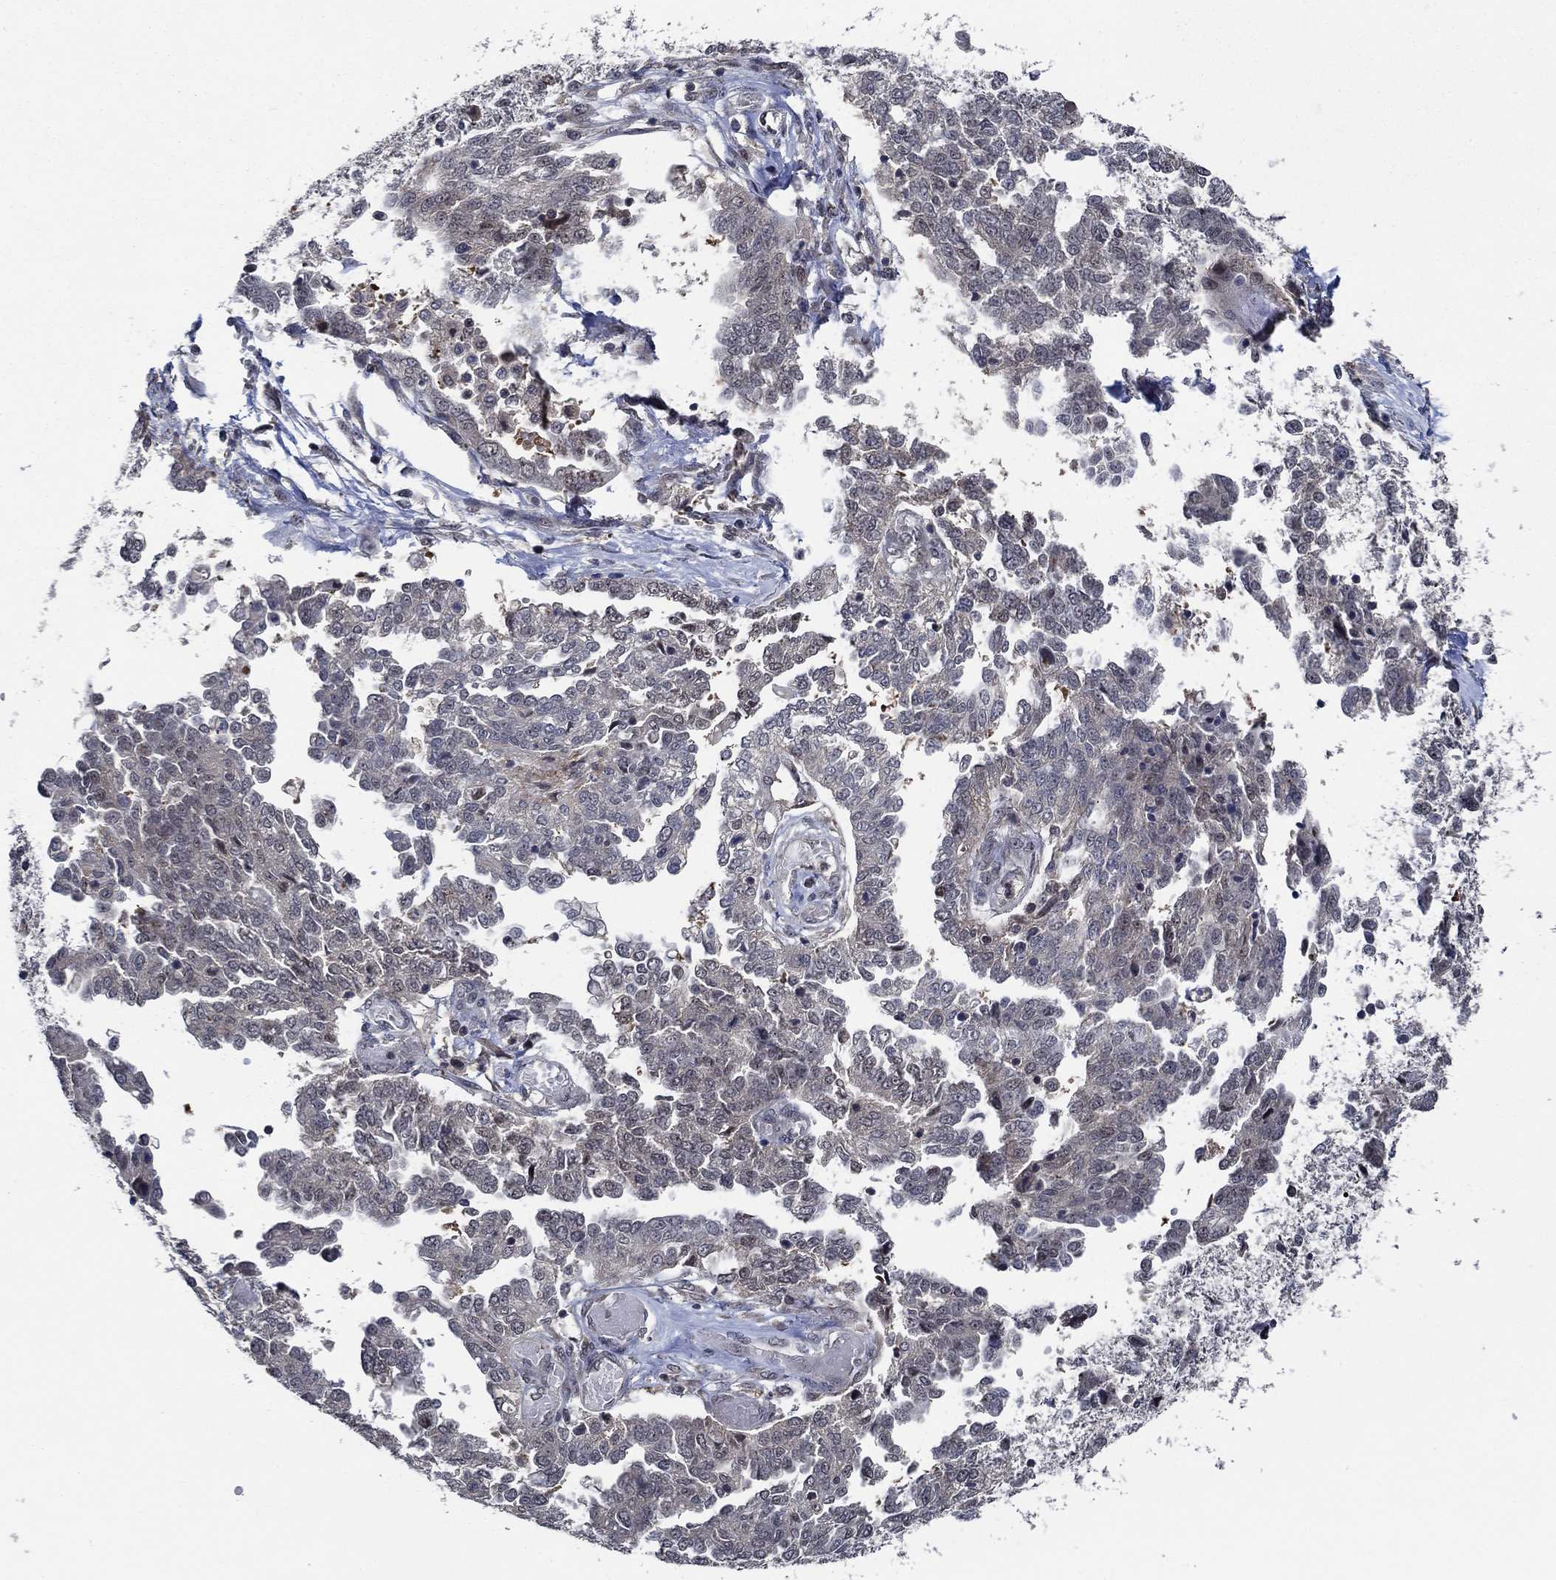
{"staining": {"intensity": "negative", "quantity": "none", "location": "none"}, "tissue": "ovarian cancer", "cell_type": "Tumor cells", "image_type": "cancer", "snomed": [{"axis": "morphology", "description": "Cystadenocarcinoma, serous, NOS"}, {"axis": "topography", "description": "Ovary"}], "caption": "An immunohistochemistry micrograph of serous cystadenocarcinoma (ovarian) is shown. There is no staining in tumor cells of serous cystadenocarcinoma (ovarian).", "gene": "DACT1", "patient": {"sex": "female", "age": 67}}